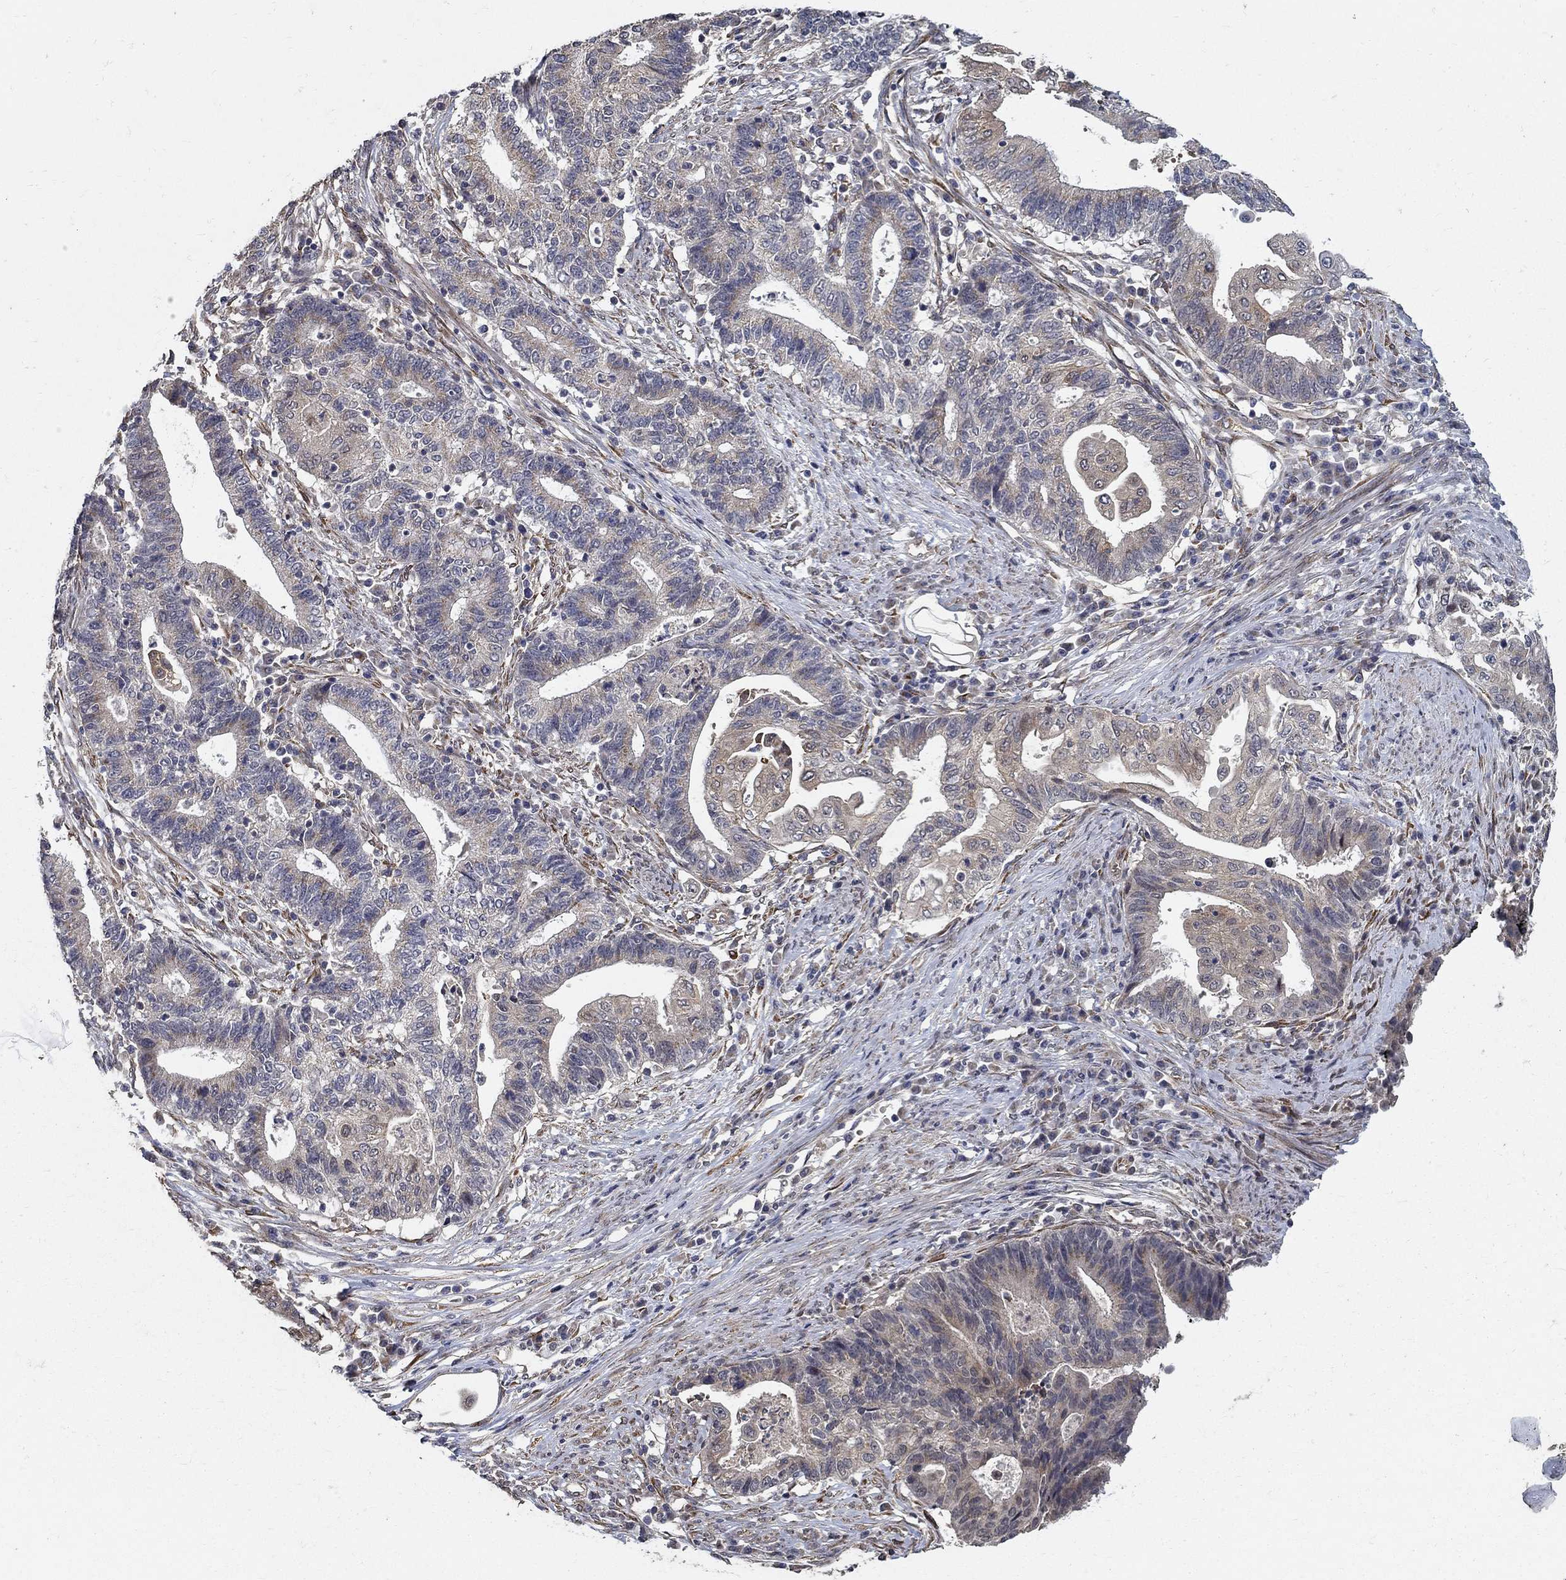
{"staining": {"intensity": "weak", "quantity": "25%-75%", "location": "cytoplasmic/membranous"}, "tissue": "endometrial cancer", "cell_type": "Tumor cells", "image_type": "cancer", "snomed": [{"axis": "morphology", "description": "Adenocarcinoma, NOS"}, {"axis": "topography", "description": "Uterus"}, {"axis": "topography", "description": "Endometrium"}], "caption": "Endometrial adenocarcinoma stained for a protein (brown) exhibits weak cytoplasmic/membranous positive positivity in approximately 25%-75% of tumor cells.", "gene": "ZNF594", "patient": {"sex": "female", "age": 54}}